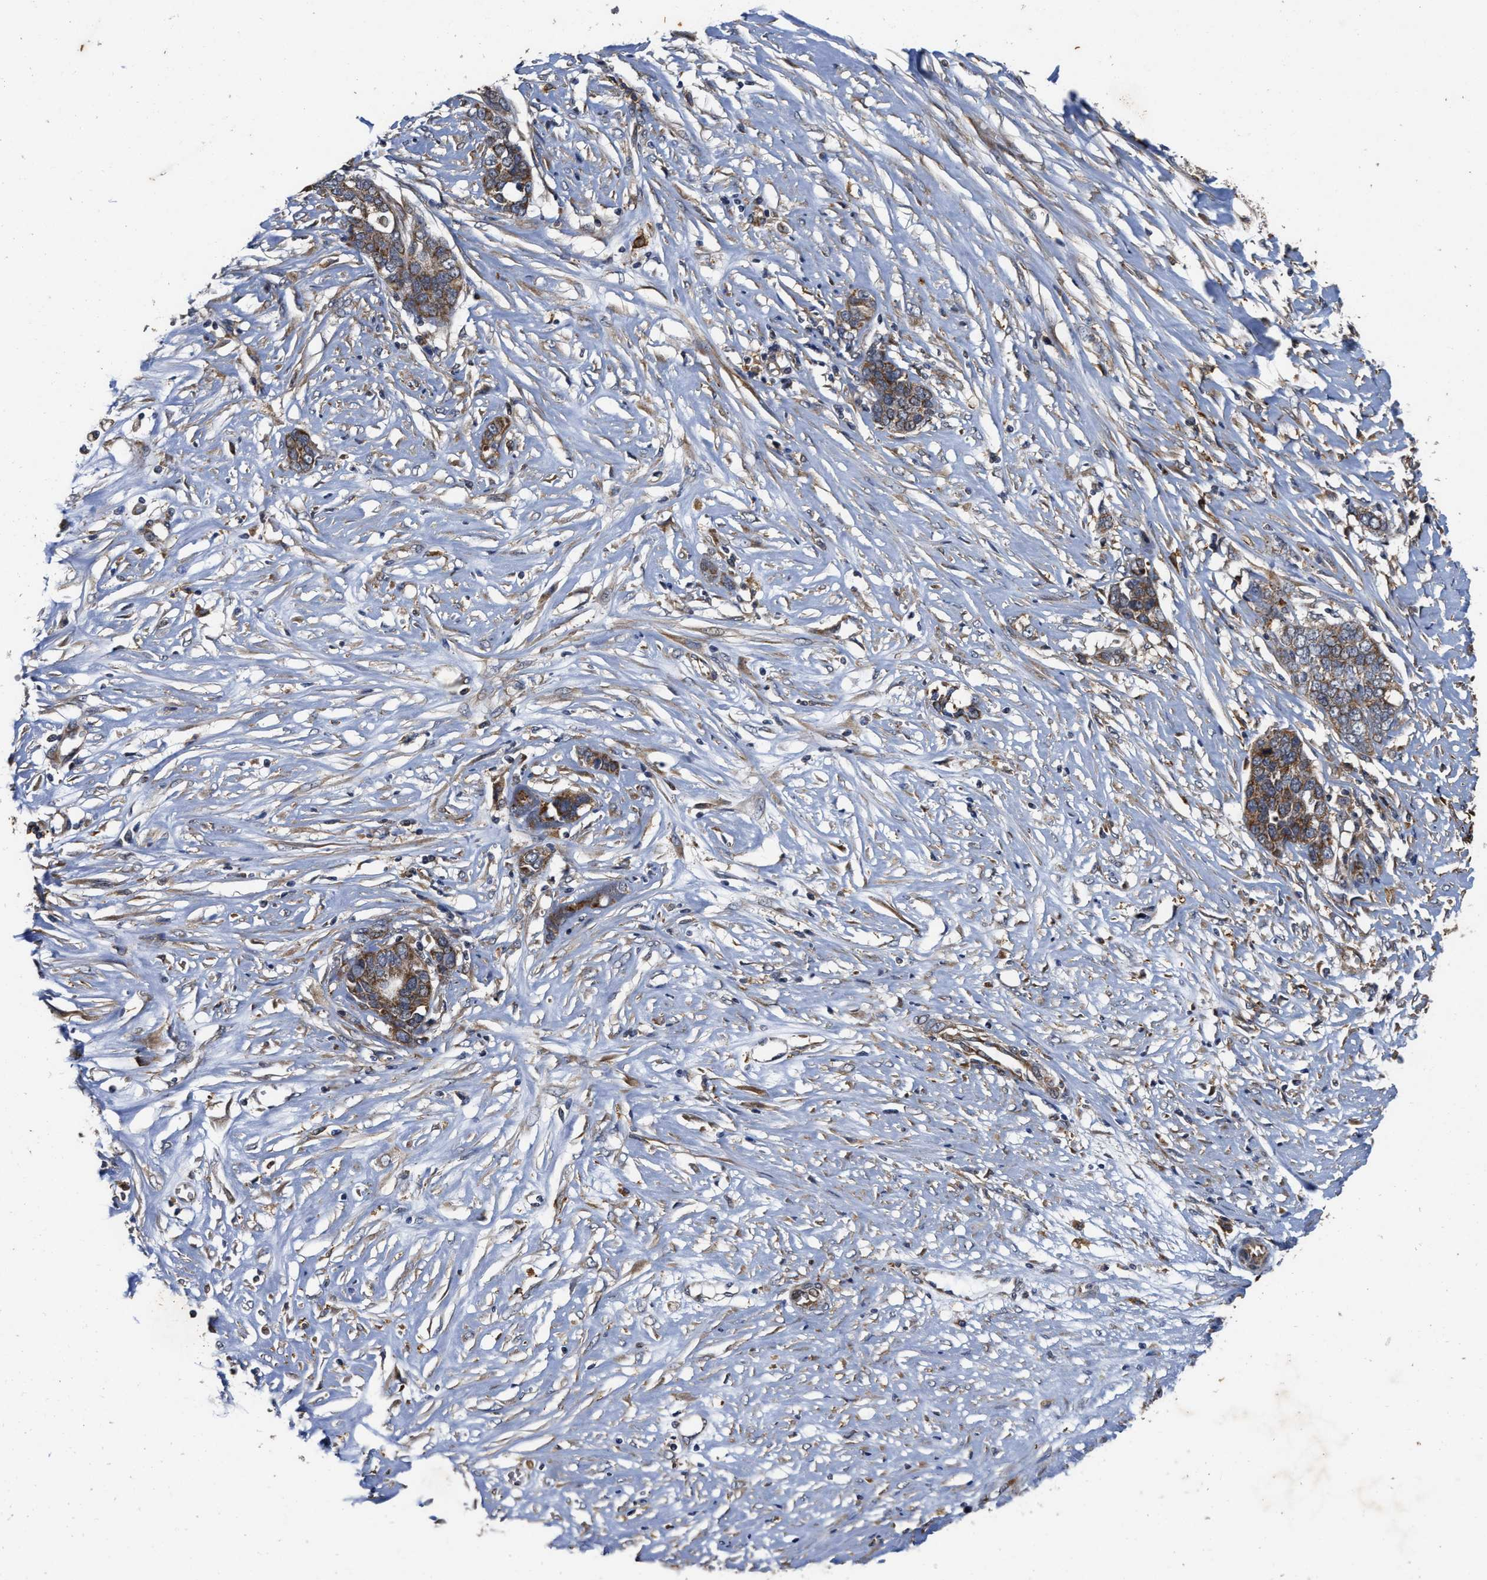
{"staining": {"intensity": "moderate", "quantity": ">75%", "location": "cytoplasmic/membranous"}, "tissue": "ovarian cancer", "cell_type": "Tumor cells", "image_type": "cancer", "snomed": [{"axis": "morphology", "description": "Cystadenocarcinoma, serous, NOS"}, {"axis": "topography", "description": "Ovary"}], "caption": "This histopathology image shows immunohistochemistry staining of human ovarian cancer, with medium moderate cytoplasmic/membranous expression in approximately >75% of tumor cells.", "gene": "EFNA4", "patient": {"sex": "female", "age": 44}}